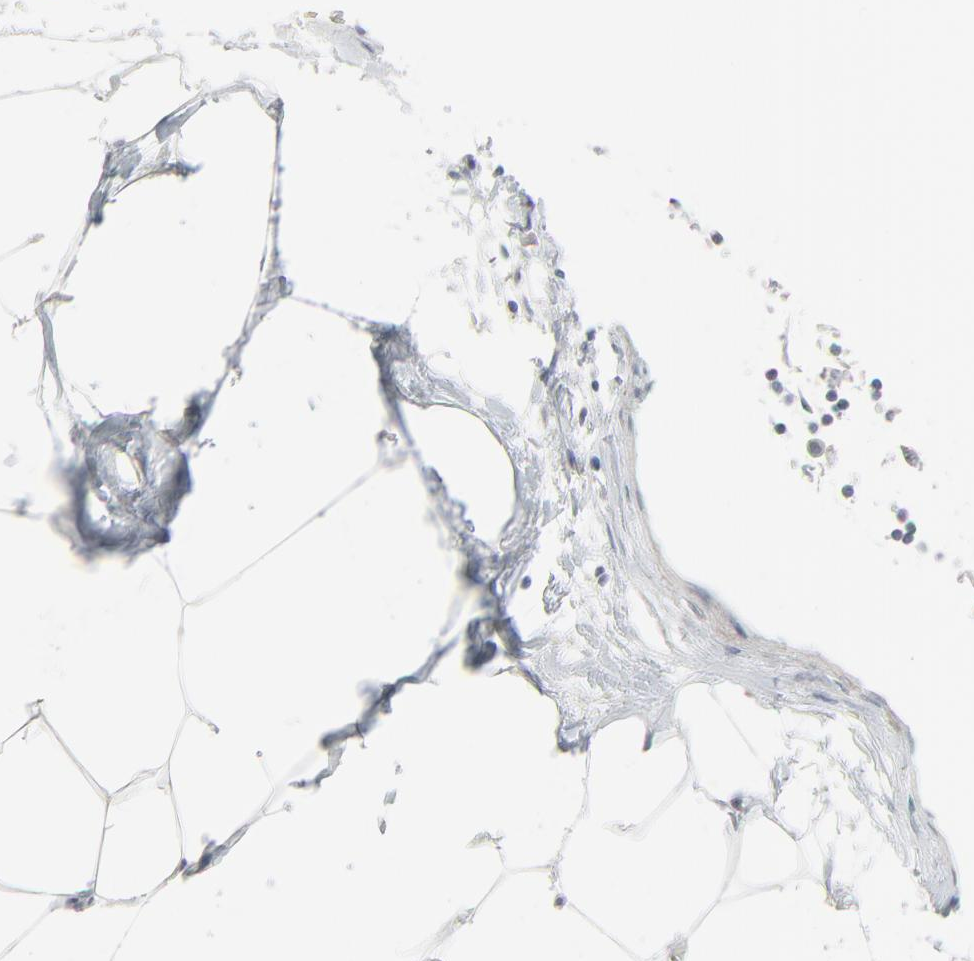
{"staining": {"intensity": "negative", "quantity": "none", "location": "none"}, "tissue": "adipose tissue", "cell_type": "Adipocytes", "image_type": "normal", "snomed": [{"axis": "morphology", "description": "Normal tissue, NOS"}, {"axis": "morphology", "description": "Adenocarcinoma, NOS"}, {"axis": "topography", "description": "Colon"}, {"axis": "topography", "description": "Peripheral nerve tissue"}], "caption": "Immunohistochemical staining of unremarkable human adipose tissue displays no significant staining in adipocytes. (DAB (3,3'-diaminobenzidine) IHC visualized using brightfield microscopy, high magnification).", "gene": "NEUROD1", "patient": {"sex": "male", "age": 14}}